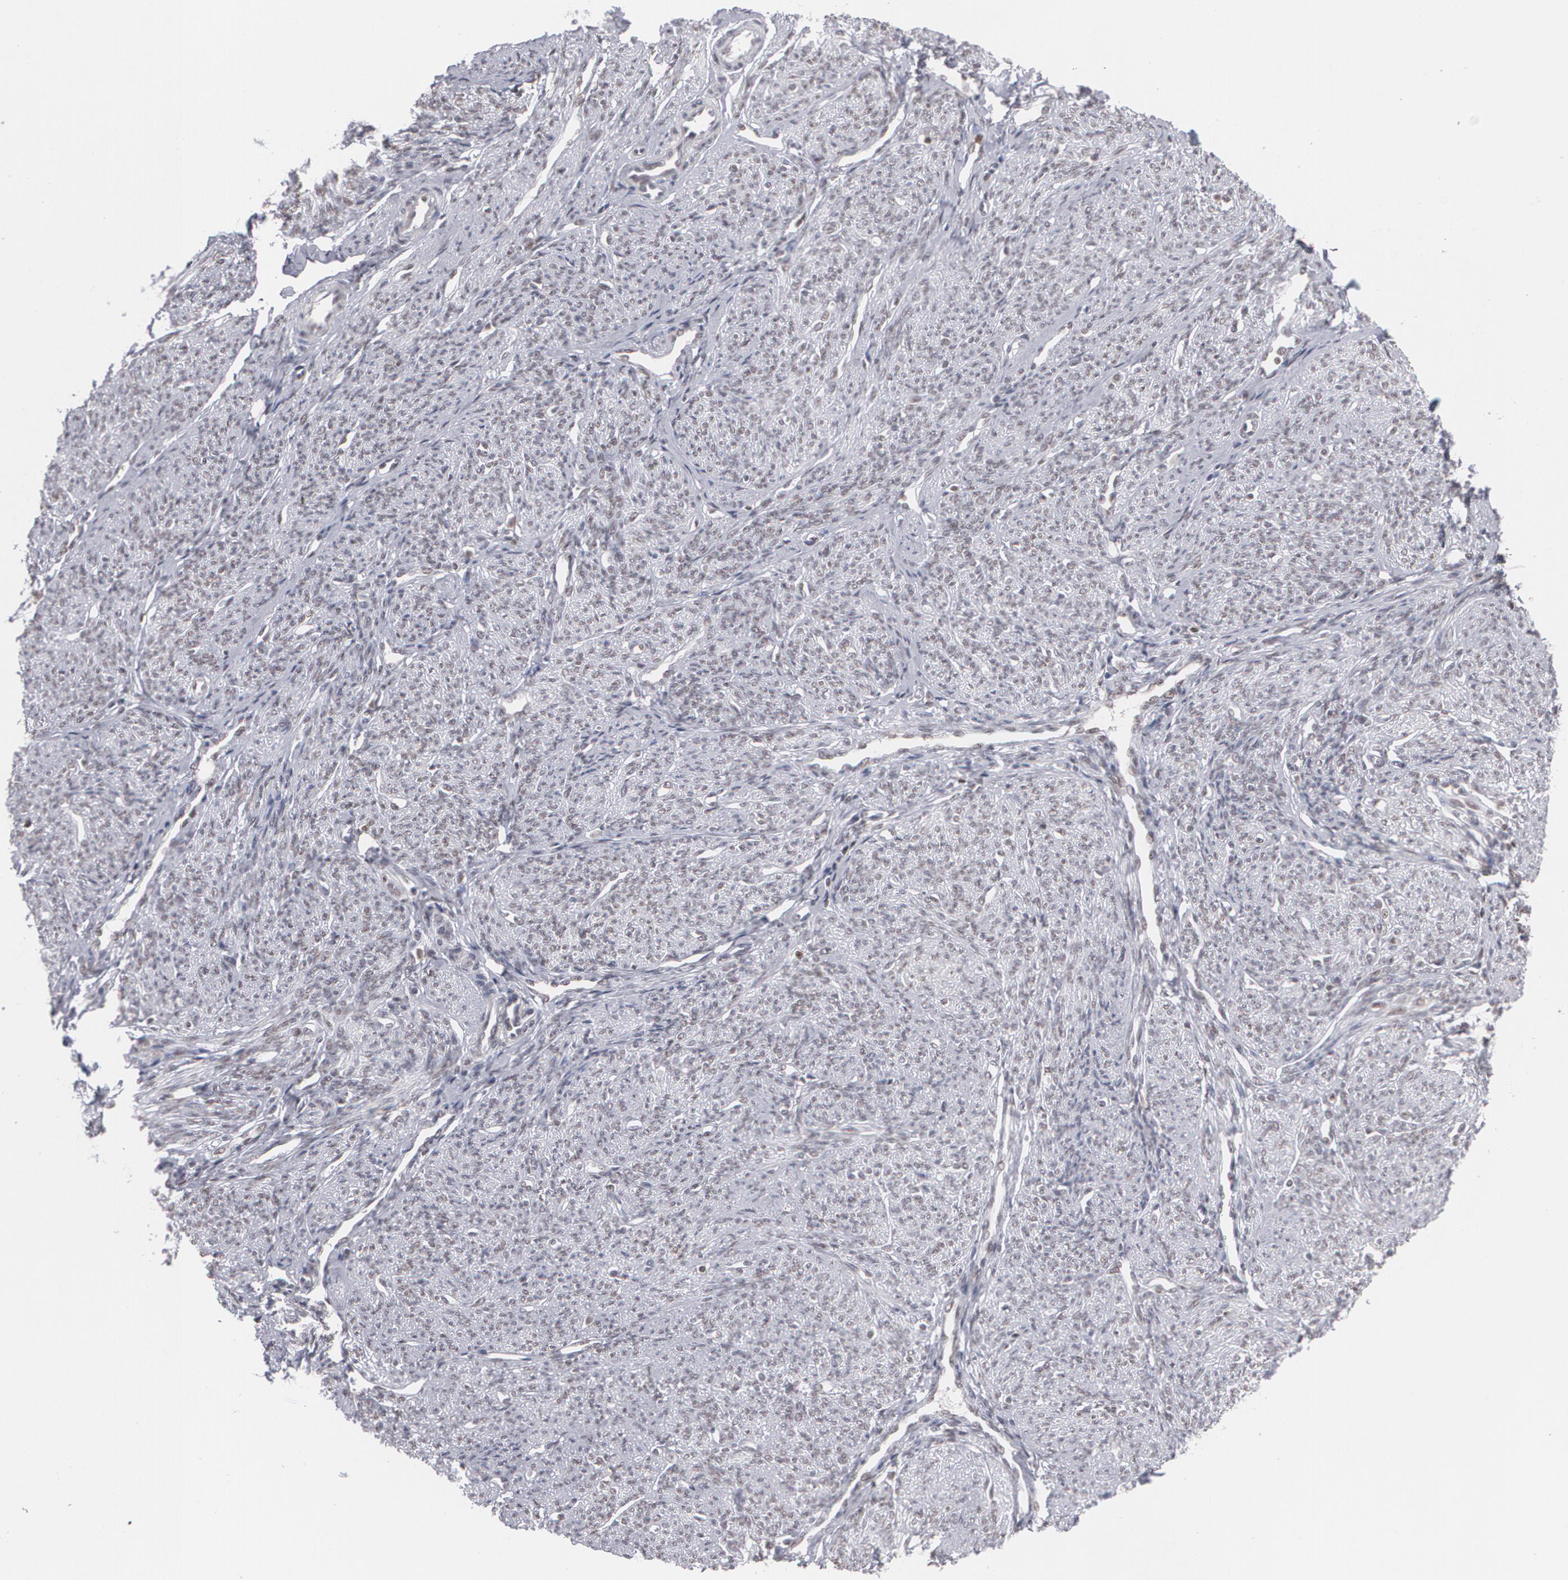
{"staining": {"intensity": "weak", "quantity": "25%-75%", "location": "nuclear"}, "tissue": "smooth muscle", "cell_type": "Smooth muscle cells", "image_type": "normal", "snomed": [{"axis": "morphology", "description": "Normal tissue, NOS"}, {"axis": "topography", "description": "Cervix"}, {"axis": "topography", "description": "Endometrium"}], "caption": "Smooth muscle cells display low levels of weak nuclear expression in about 25%-75% of cells in normal human smooth muscle.", "gene": "MCL1", "patient": {"sex": "female", "age": 65}}